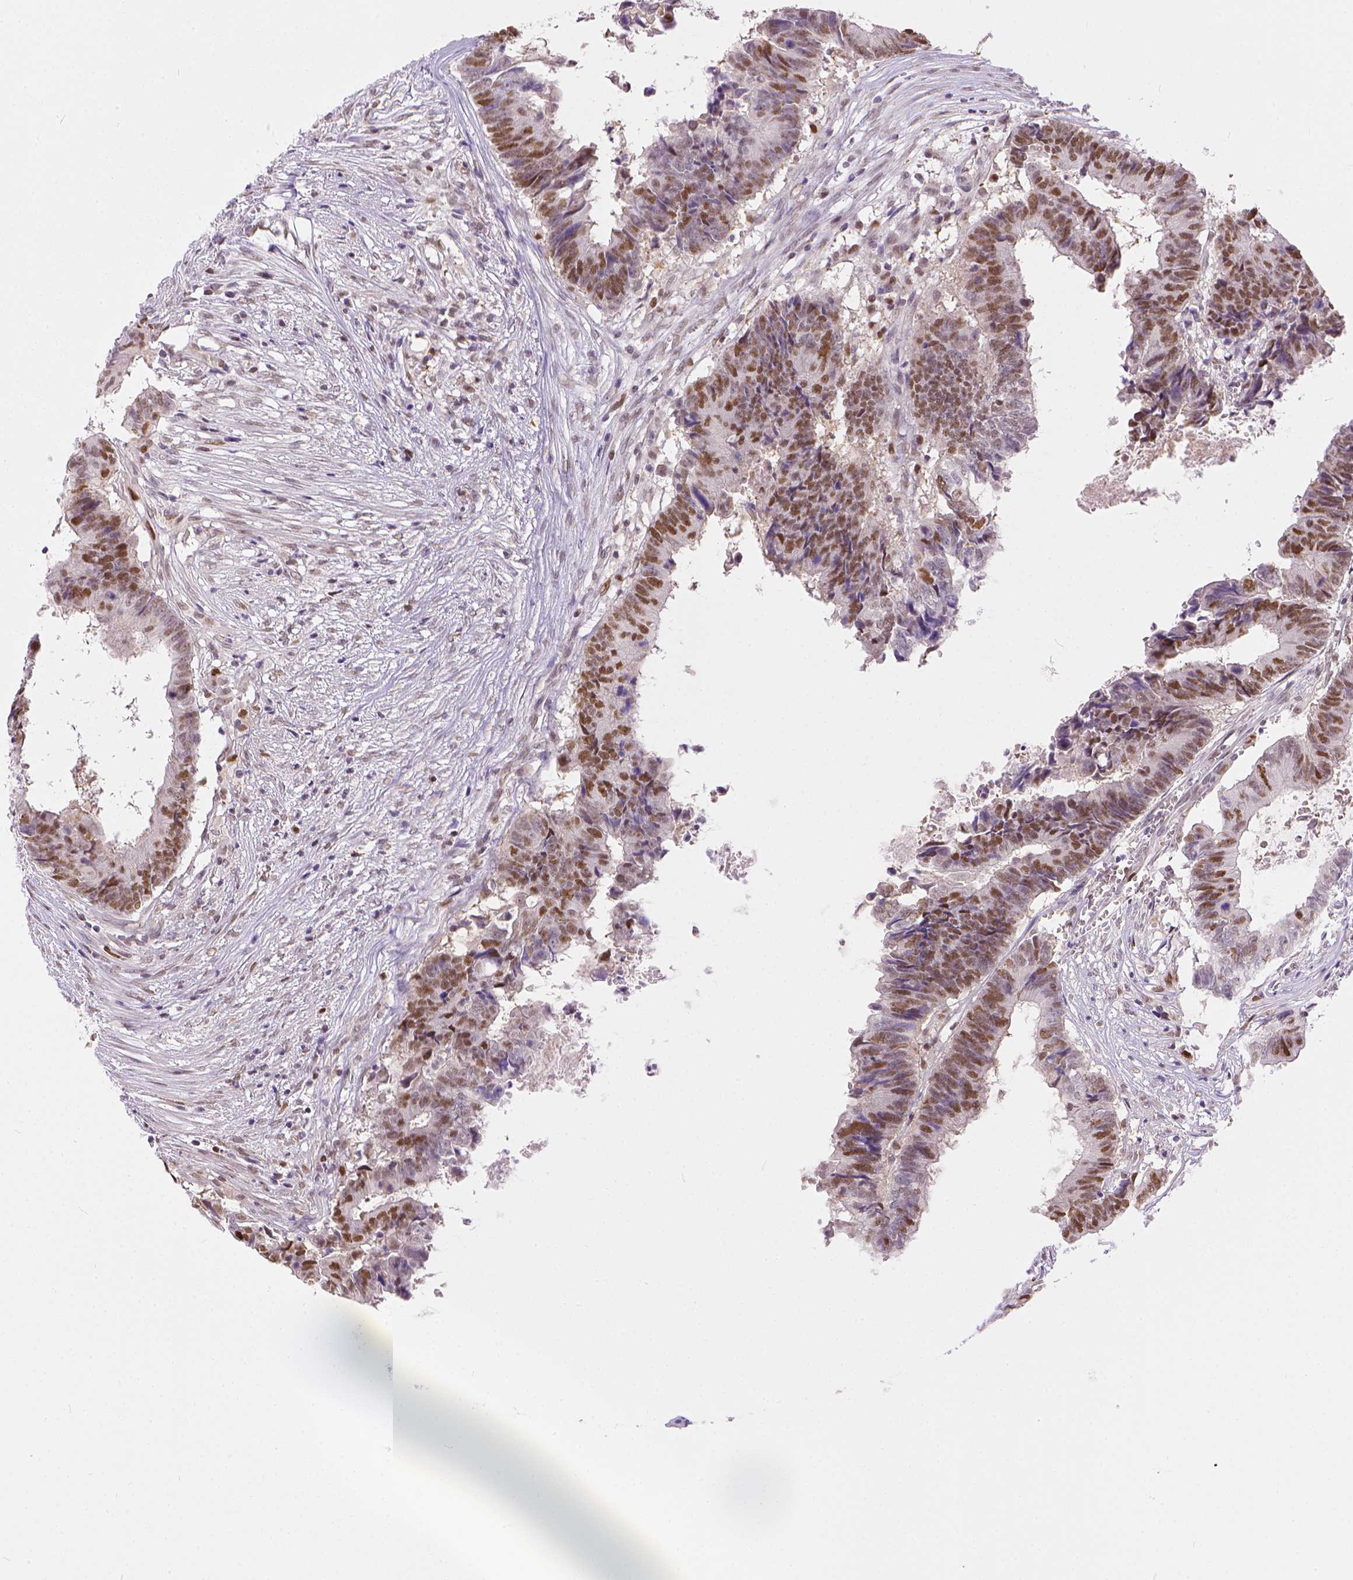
{"staining": {"intensity": "moderate", "quantity": ">75%", "location": "nuclear"}, "tissue": "colorectal cancer", "cell_type": "Tumor cells", "image_type": "cancer", "snomed": [{"axis": "morphology", "description": "Adenocarcinoma, NOS"}, {"axis": "topography", "description": "Colon"}], "caption": "Immunohistochemical staining of human adenocarcinoma (colorectal) demonstrates medium levels of moderate nuclear positivity in about >75% of tumor cells. Using DAB (3,3'-diaminobenzidine) (brown) and hematoxylin (blue) stains, captured at high magnification using brightfield microscopy.", "gene": "ERCC1", "patient": {"sex": "female", "age": 82}}